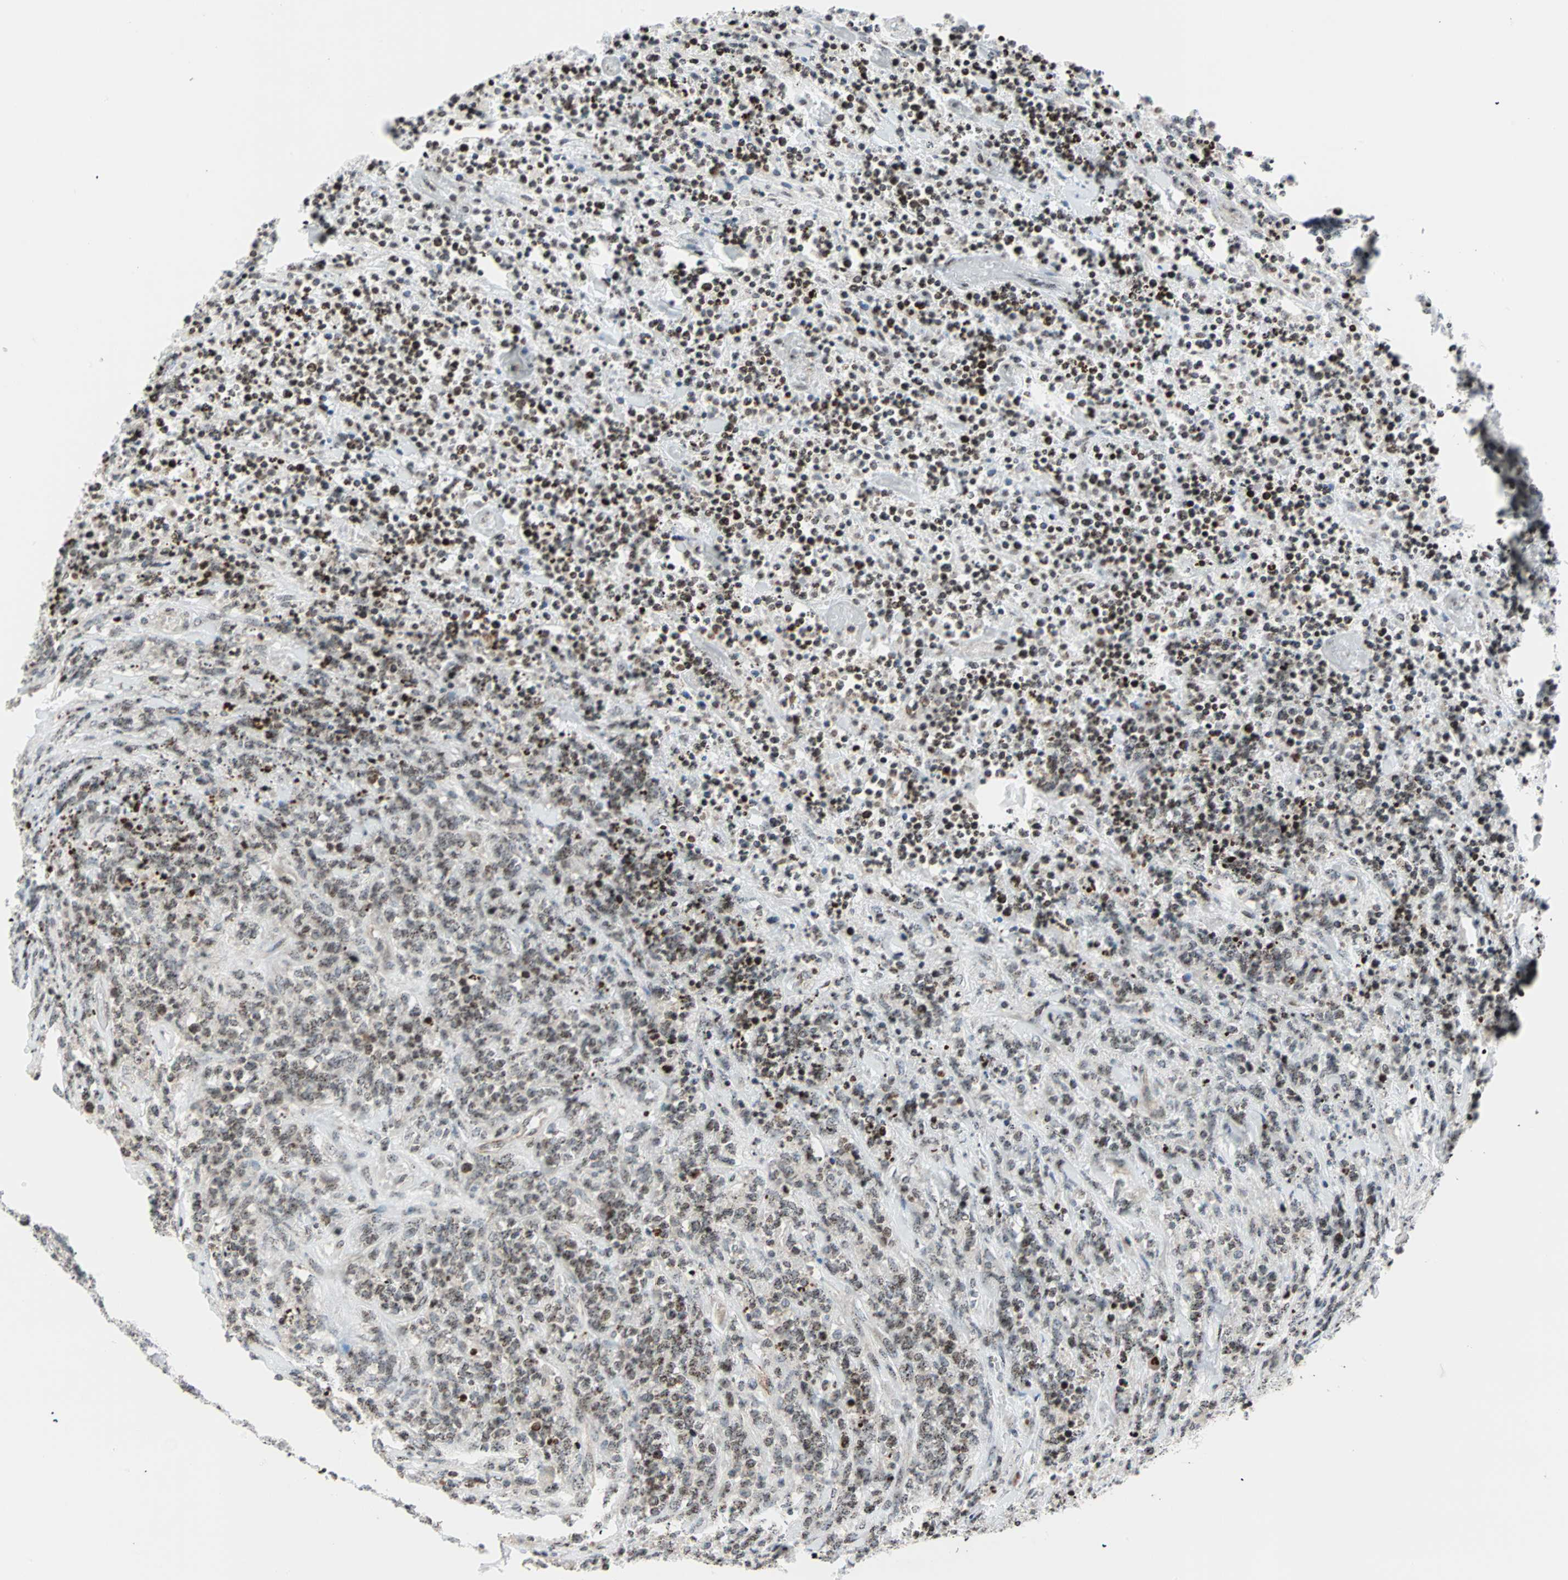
{"staining": {"intensity": "weak", "quantity": ">75%", "location": "nuclear"}, "tissue": "lymphoma", "cell_type": "Tumor cells", "image_type": "cancer", "snomed": [{"axis": "morphology", "description": "Malignant lymphoma, non-Hodgkin's type, High grade"}, {"axis": "topography", "description": "Soft tissue"}], "caption": "Protein expression analysis of human malignant lymphoma, non-Hodgkin's type (high-grade) reveals weak nuclear positivity in about >75% of tumor cells.", "gene": "CENPA", "patient": {"sex": "male", "age": 18}}